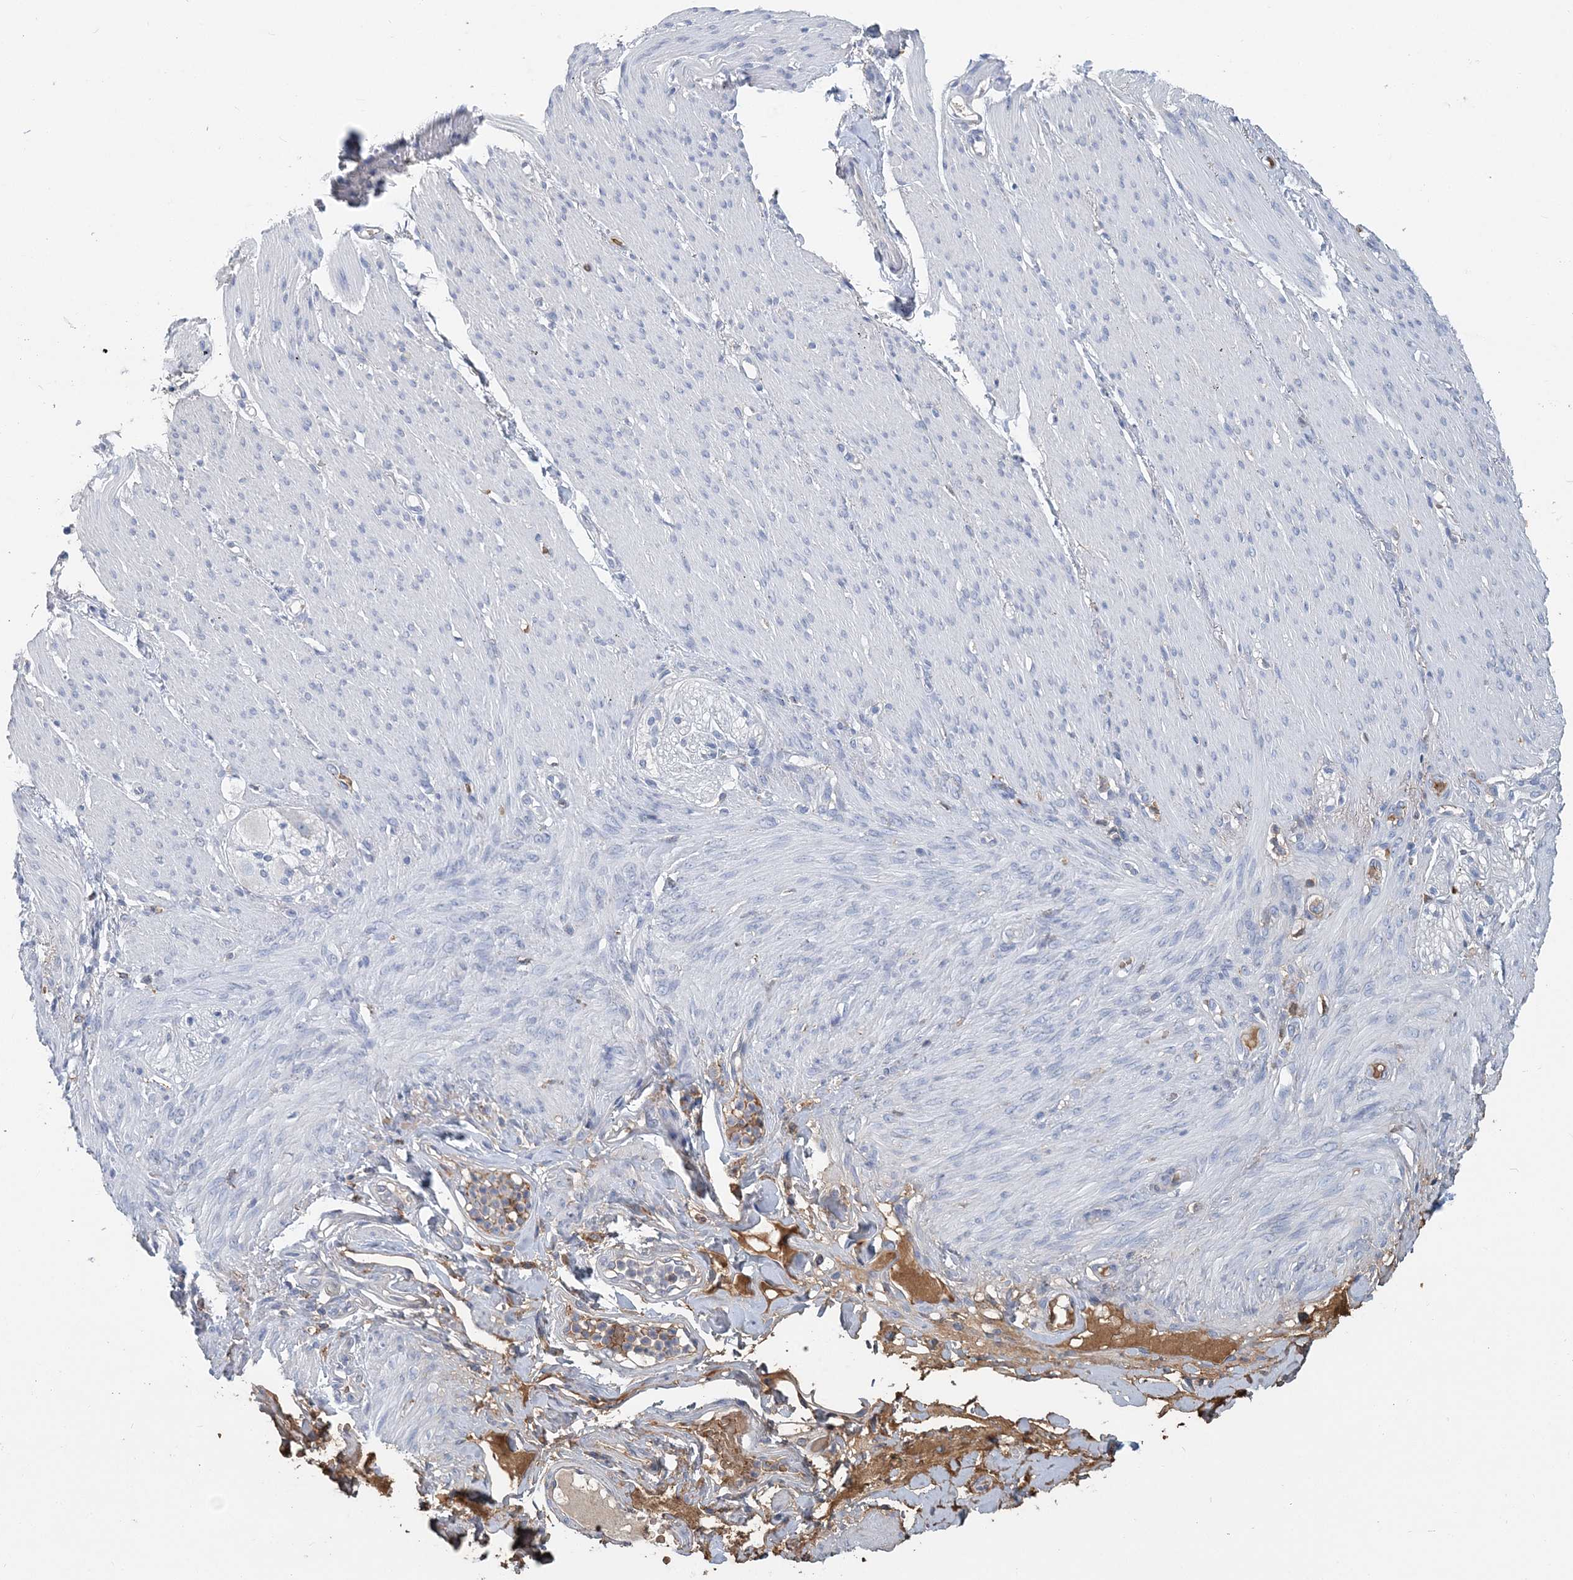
{"staining": {"intensity": "moderate", "quantity": ">75%", "location": "cytoplasmic/membranous"}, "tissue": "soft tissue", "cell_type": "Chondrocytes", "image_type": "normal", "snomed": [{"axis": "morphology", "description": "Normal tissue, NOS"}, {"axis": "topography", "description": "Colon"}, {"axis": "topography", "description": "Peripheral nerve tissue"}], "caption": "The immunohistochemical stain highlights moderate cytoplasmic/membranous expression in chondrocytes of unremarkable soft tissue. The protein of interest is stained brown, and the nuclei are stained in blue (DAB (3,3'-diaminobenzidine) IHC with brightfield microscopy, high magnification).", "gene": "HBD", "patient": {"sex": "female", "age": 61}}